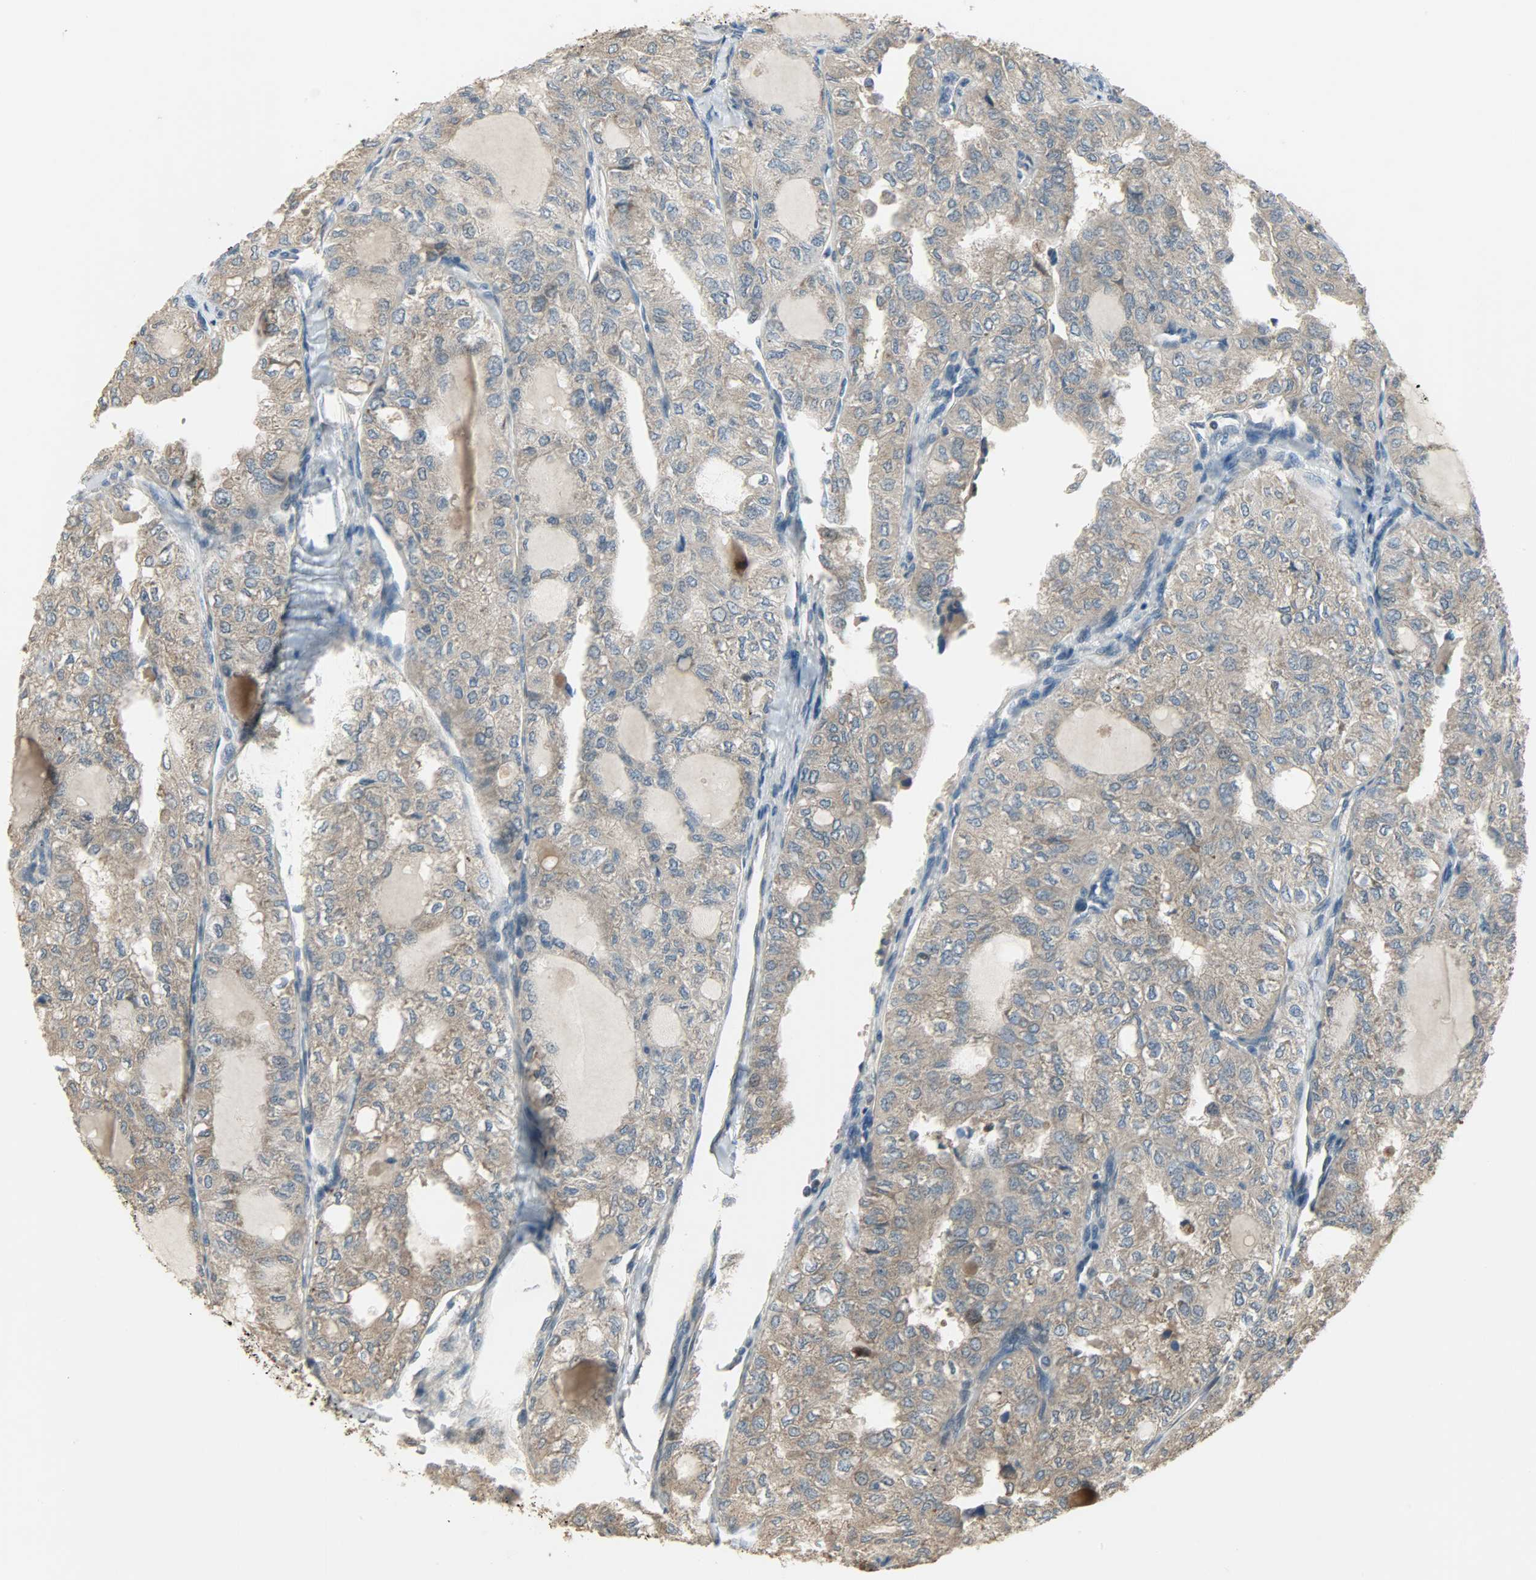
{"staining": {"intensity": "moderate", "quantity": ">75%", "location": "cytoplasmic/membranous"}, "tissue": "thyroid cancer", "cell_type": "Tumor cells", "image_type": "cancer", "snomed": [{"axis": "morphology", "description": "Follicular adenoma carcinoma, NOS"}, {"axis": "topography", "description": "Thyroid gland"}], "caption": "Protein staining of thyroid cancer (follicular adenoma carcinoma) tissue exhibits moderate cytoplasmic/membranous expression in about >75% of tumor cells.", "gene": "AMT", "patient": {"sex": "male", "age": 75}}